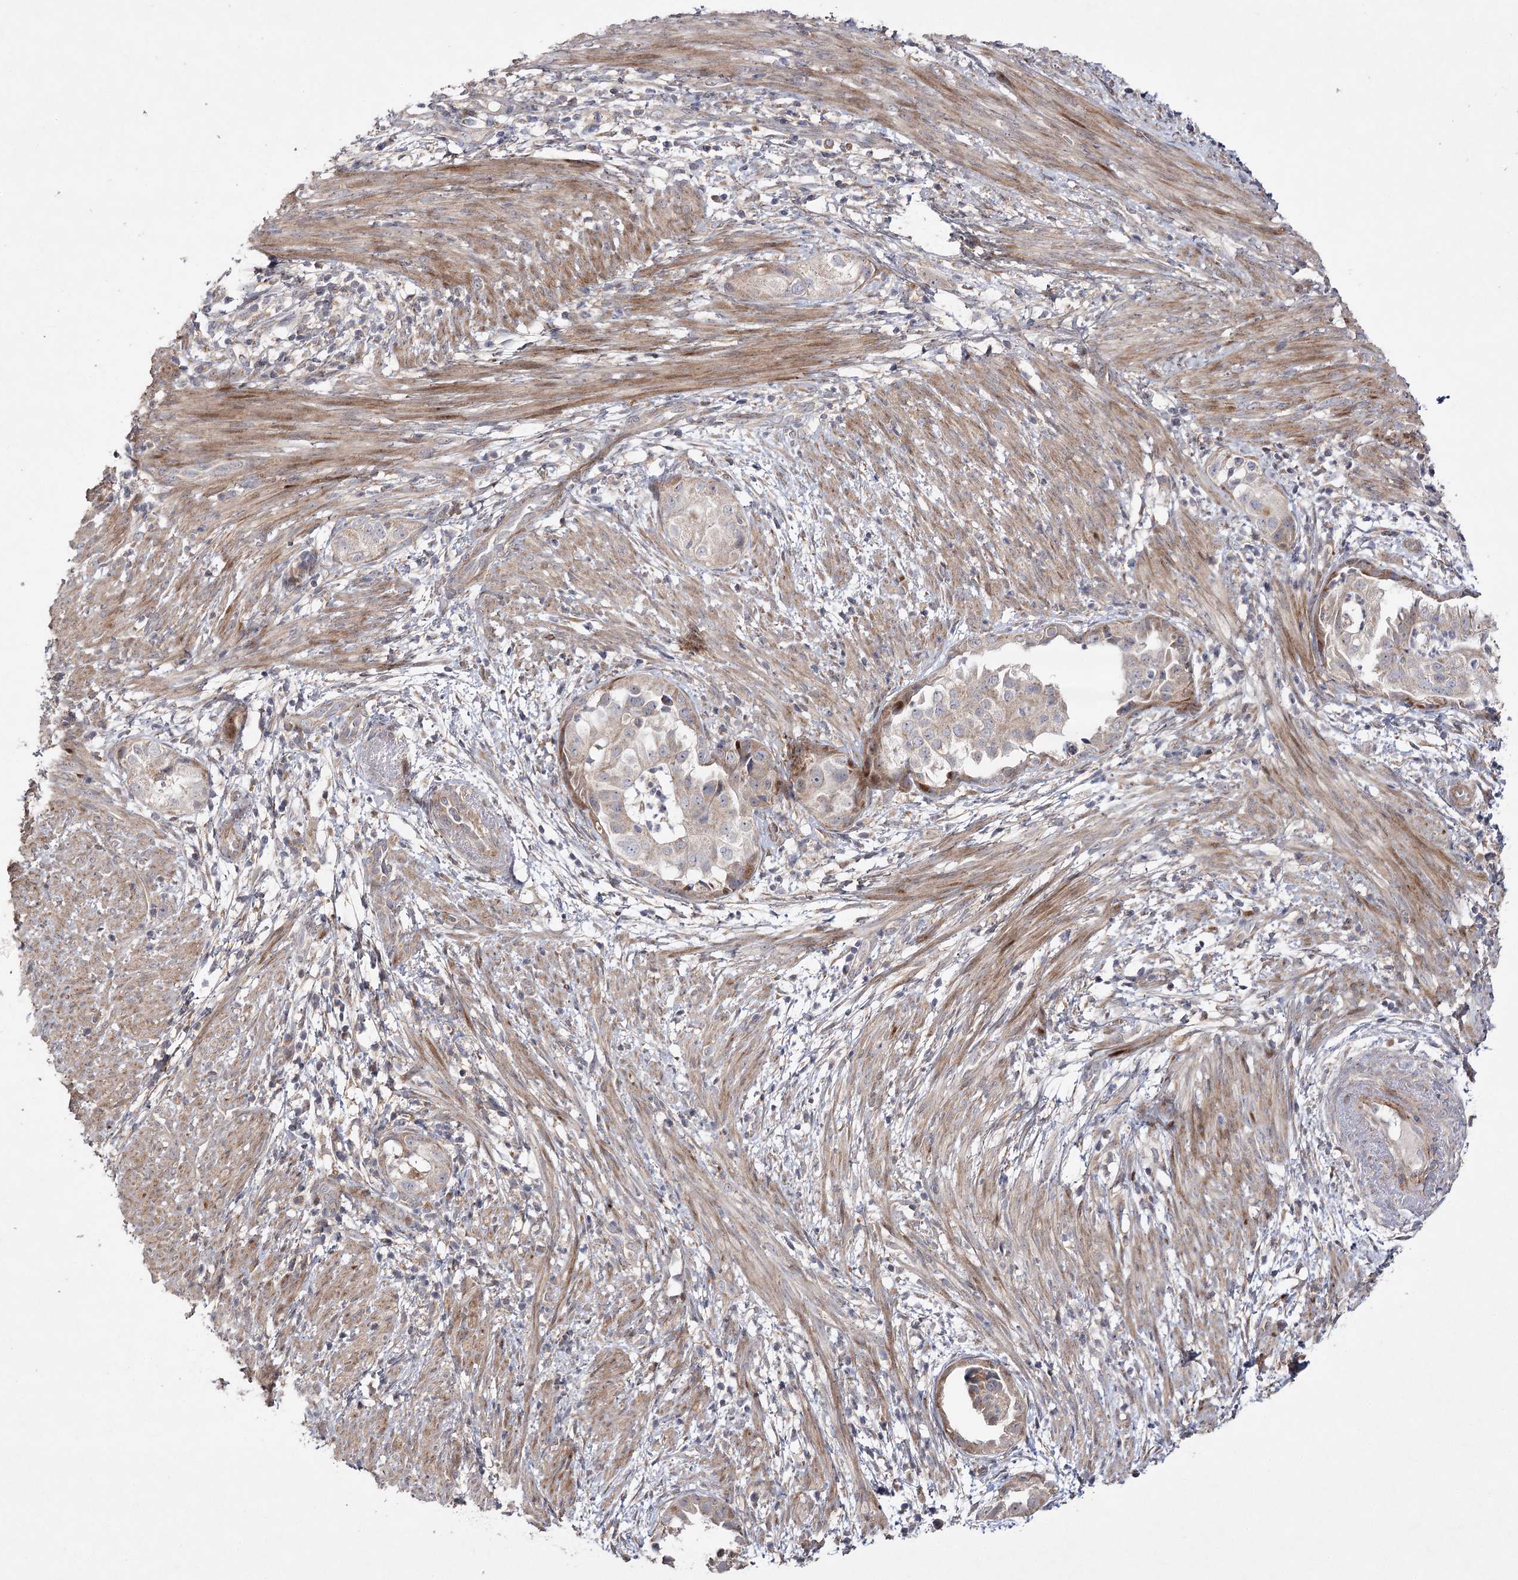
{"staining": {"intensity": "weak", "quantity": "25%-75%", "location": "cytoplasmic/membranous"}, "tissue": "endometrial cancer", "cell_type": "Tumor cells", "image_type": "cancer", "snomed": [{"axis": "morphology", "description": "Adenocarcinoma, NOS"}, {"axis": "topography", "description": "Endometrium"}], "caption": "Tumor cells exhibit low levels of weak cytoplasmic/membranous staining in approximately 25%-75% of cells in endometrial cancer (adenocarcinoma). (IHC, brightfield microscopy, high magnification).", "gene": "OBSL1", "patient": {"sex": "female", "age": 85}}